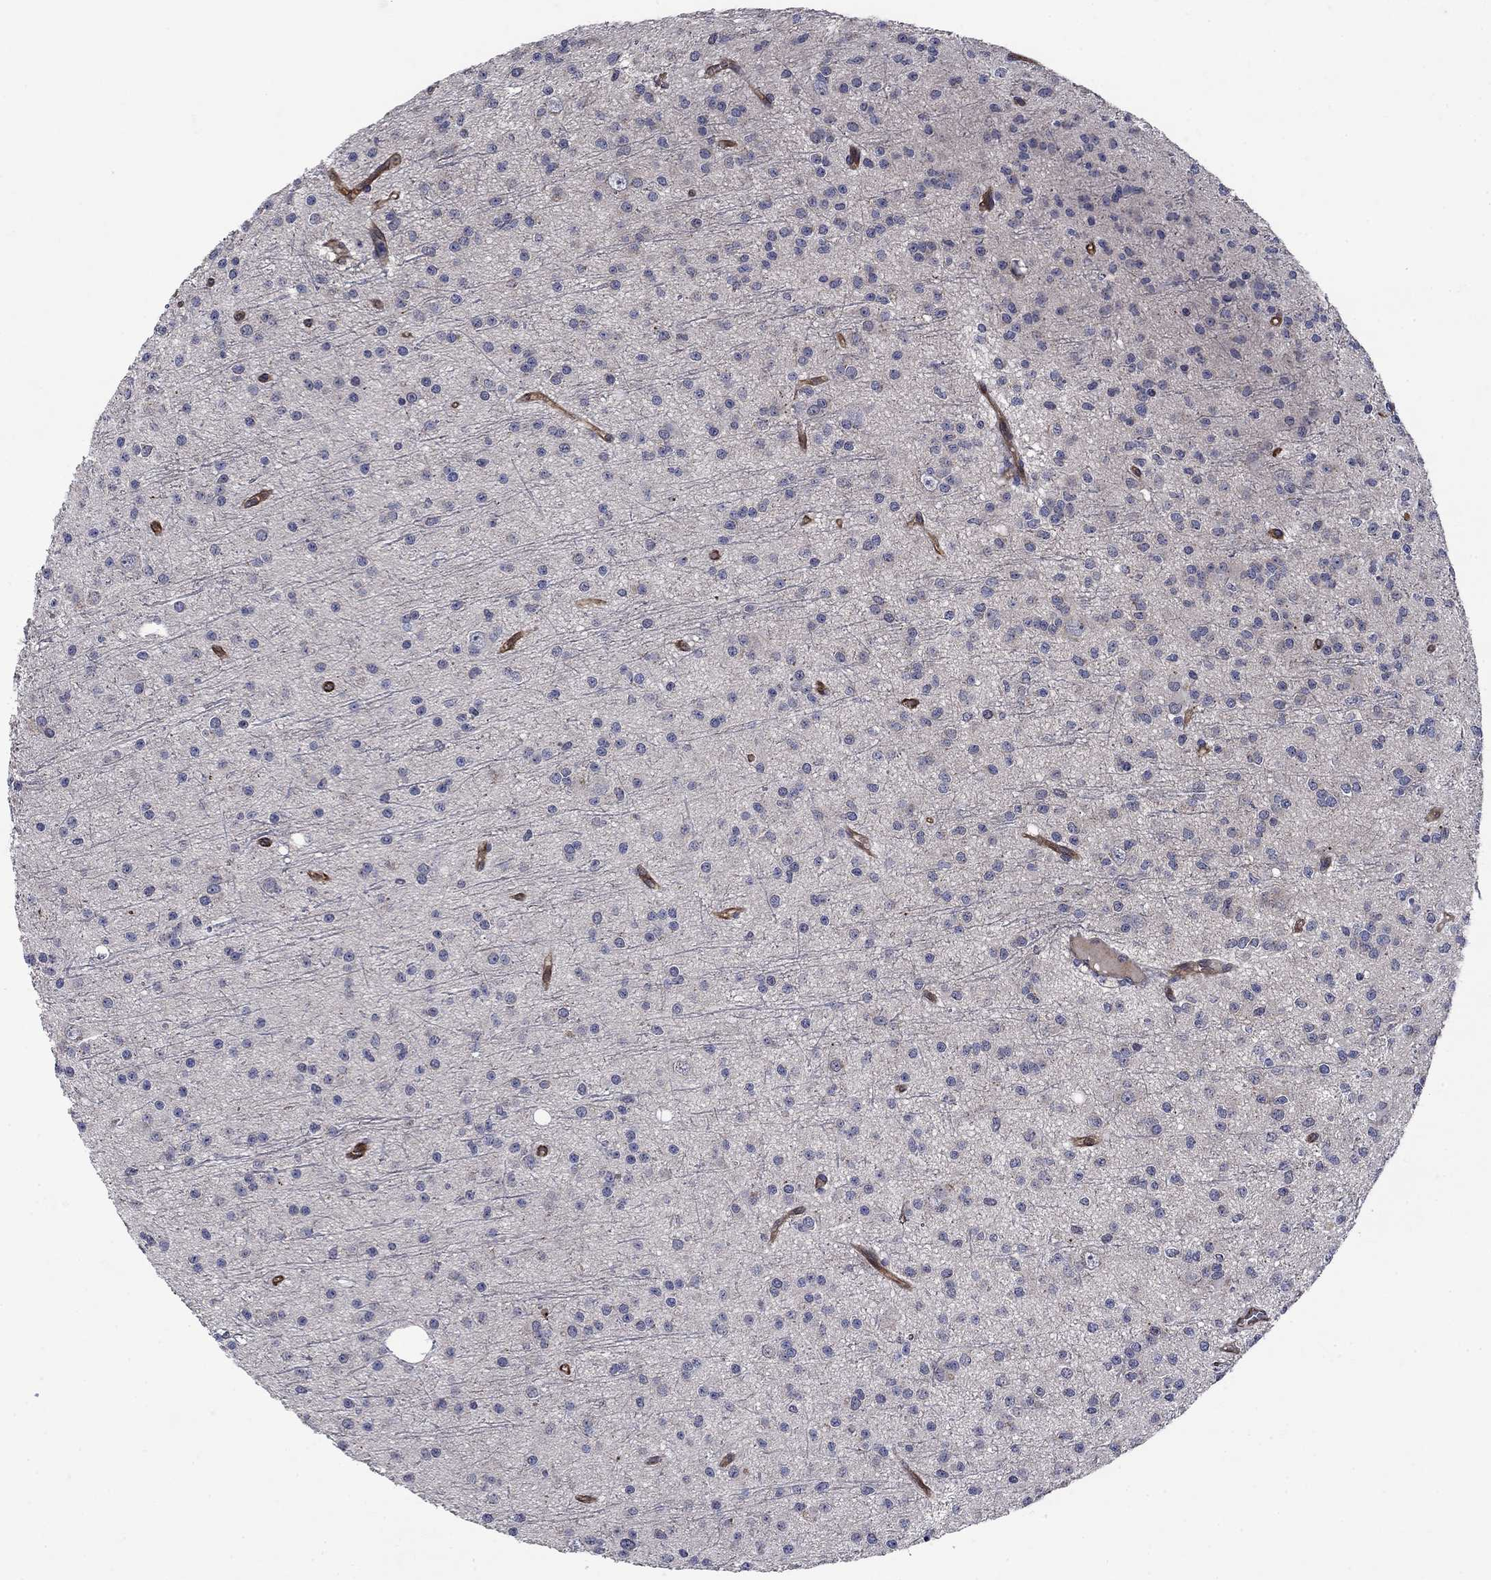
{"staining": {"intensity": "negative", "quantity": "none", "location": "none"}, "tissue": "glioma", "cell_type": "Tumor cells", "image_type": "cancer", "snomed": [{"axis": "morphology", "description": "Glioma, malignant, Low grade"}, {"axis": "topography", "description": "Brain"}], "caption": "High power microscopy photomicrograph of an immunohistochemistry (IHC) histopathology image of glioma, revealing no significant staining in tumor cells.", "gene": "SLC7A1", "patient": {"sex": "male", "age": 27}}